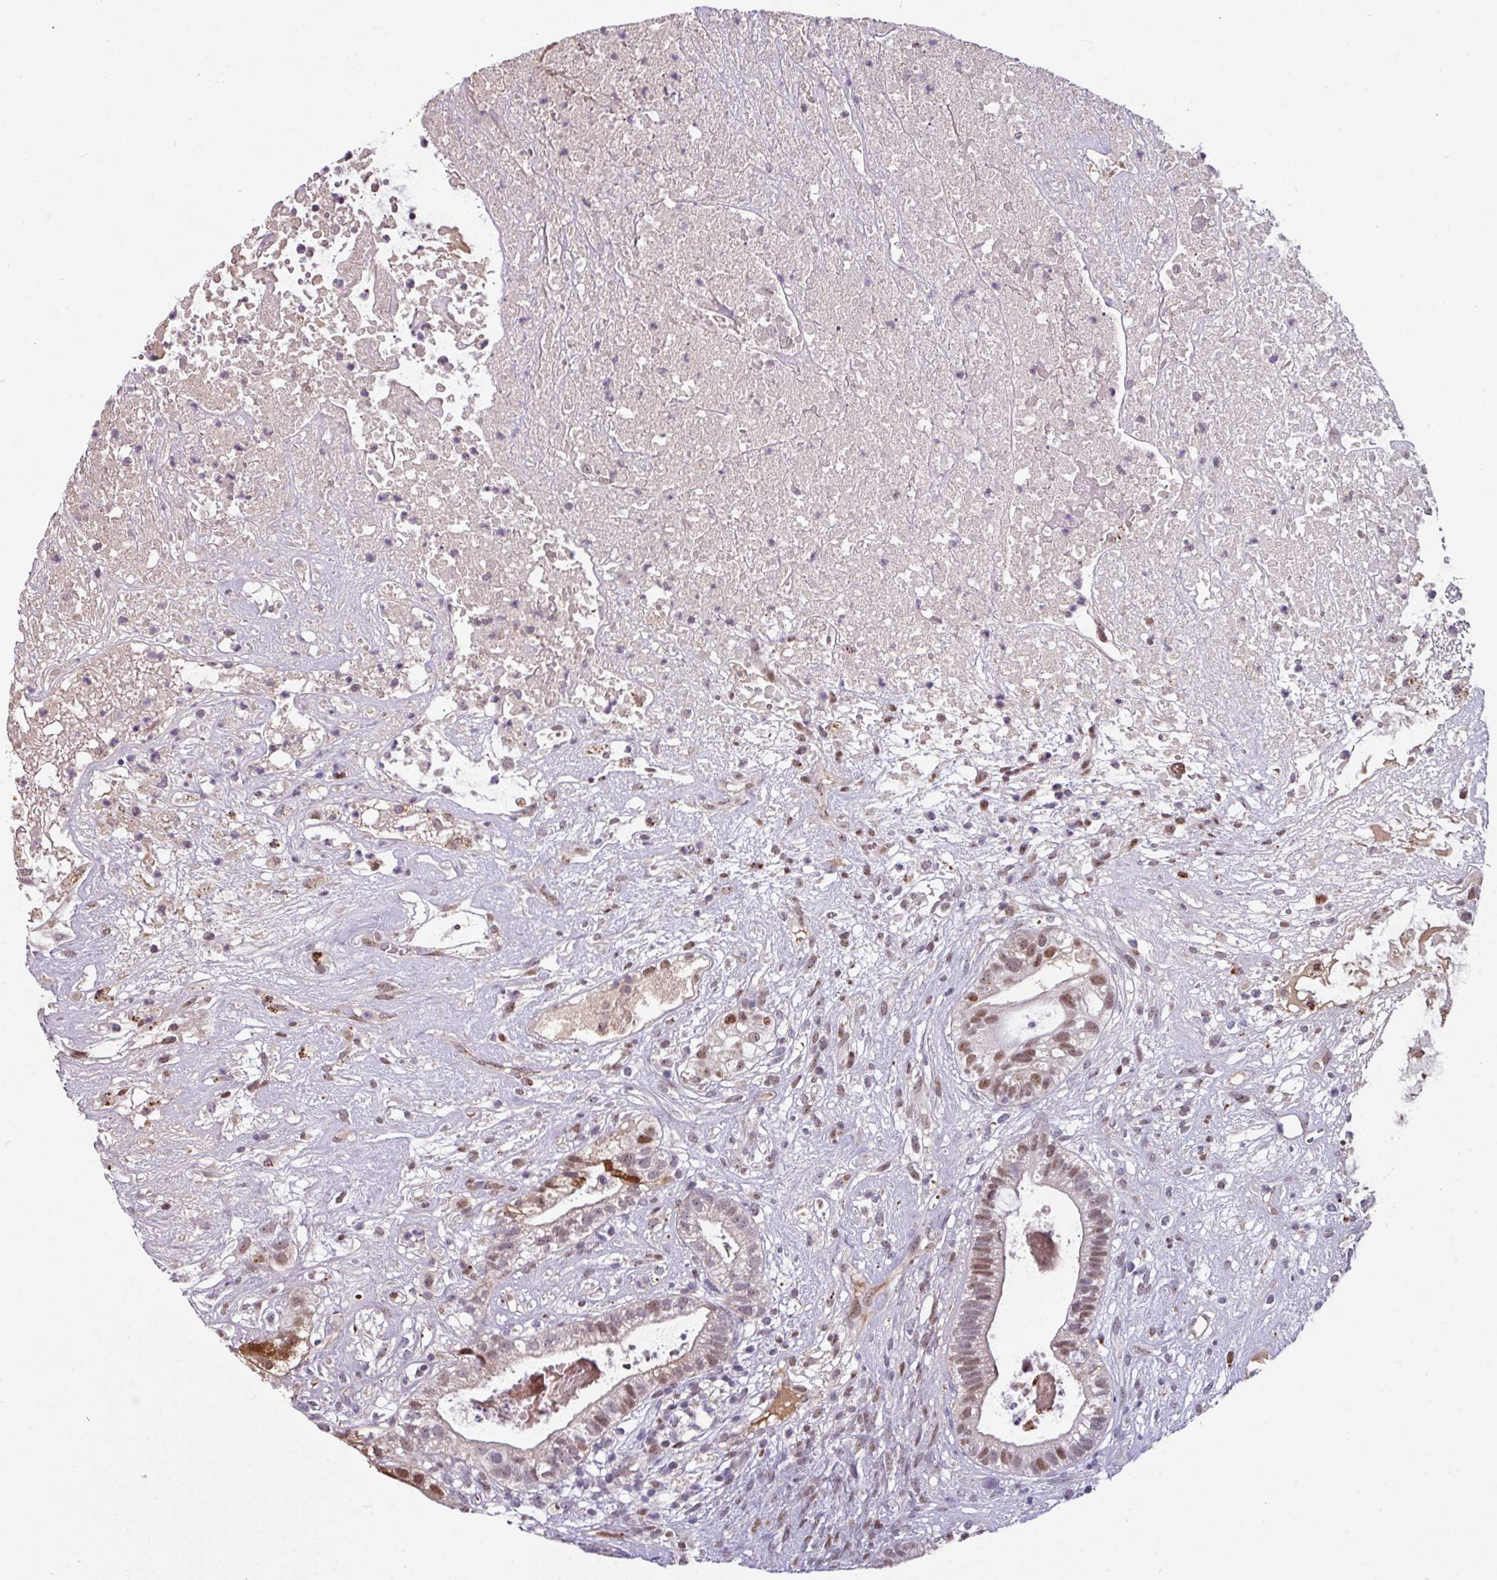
{"staining": {"intensity": "moderate", "quantity": ">75%", "location": "nuclear"}, "tissue": "testis cancer", "cell_type": "Tumor cells", "image_type": "cancer", "snomed": [{"axis": "morphology", "description": "Seminoma, NOS"}, {"axis": "morphology", "description": "Carcinoma, Embryonal, NOS"}, {"axis": "topography", "description": "Testis"}], "caption": "Brown immunohistochemical staining in testis seminoma reveals moderate nuclear expression in about >75% of tumor cells.", "gene": "SWSAP1", "patient": {"sex": "male", "age": 41}}